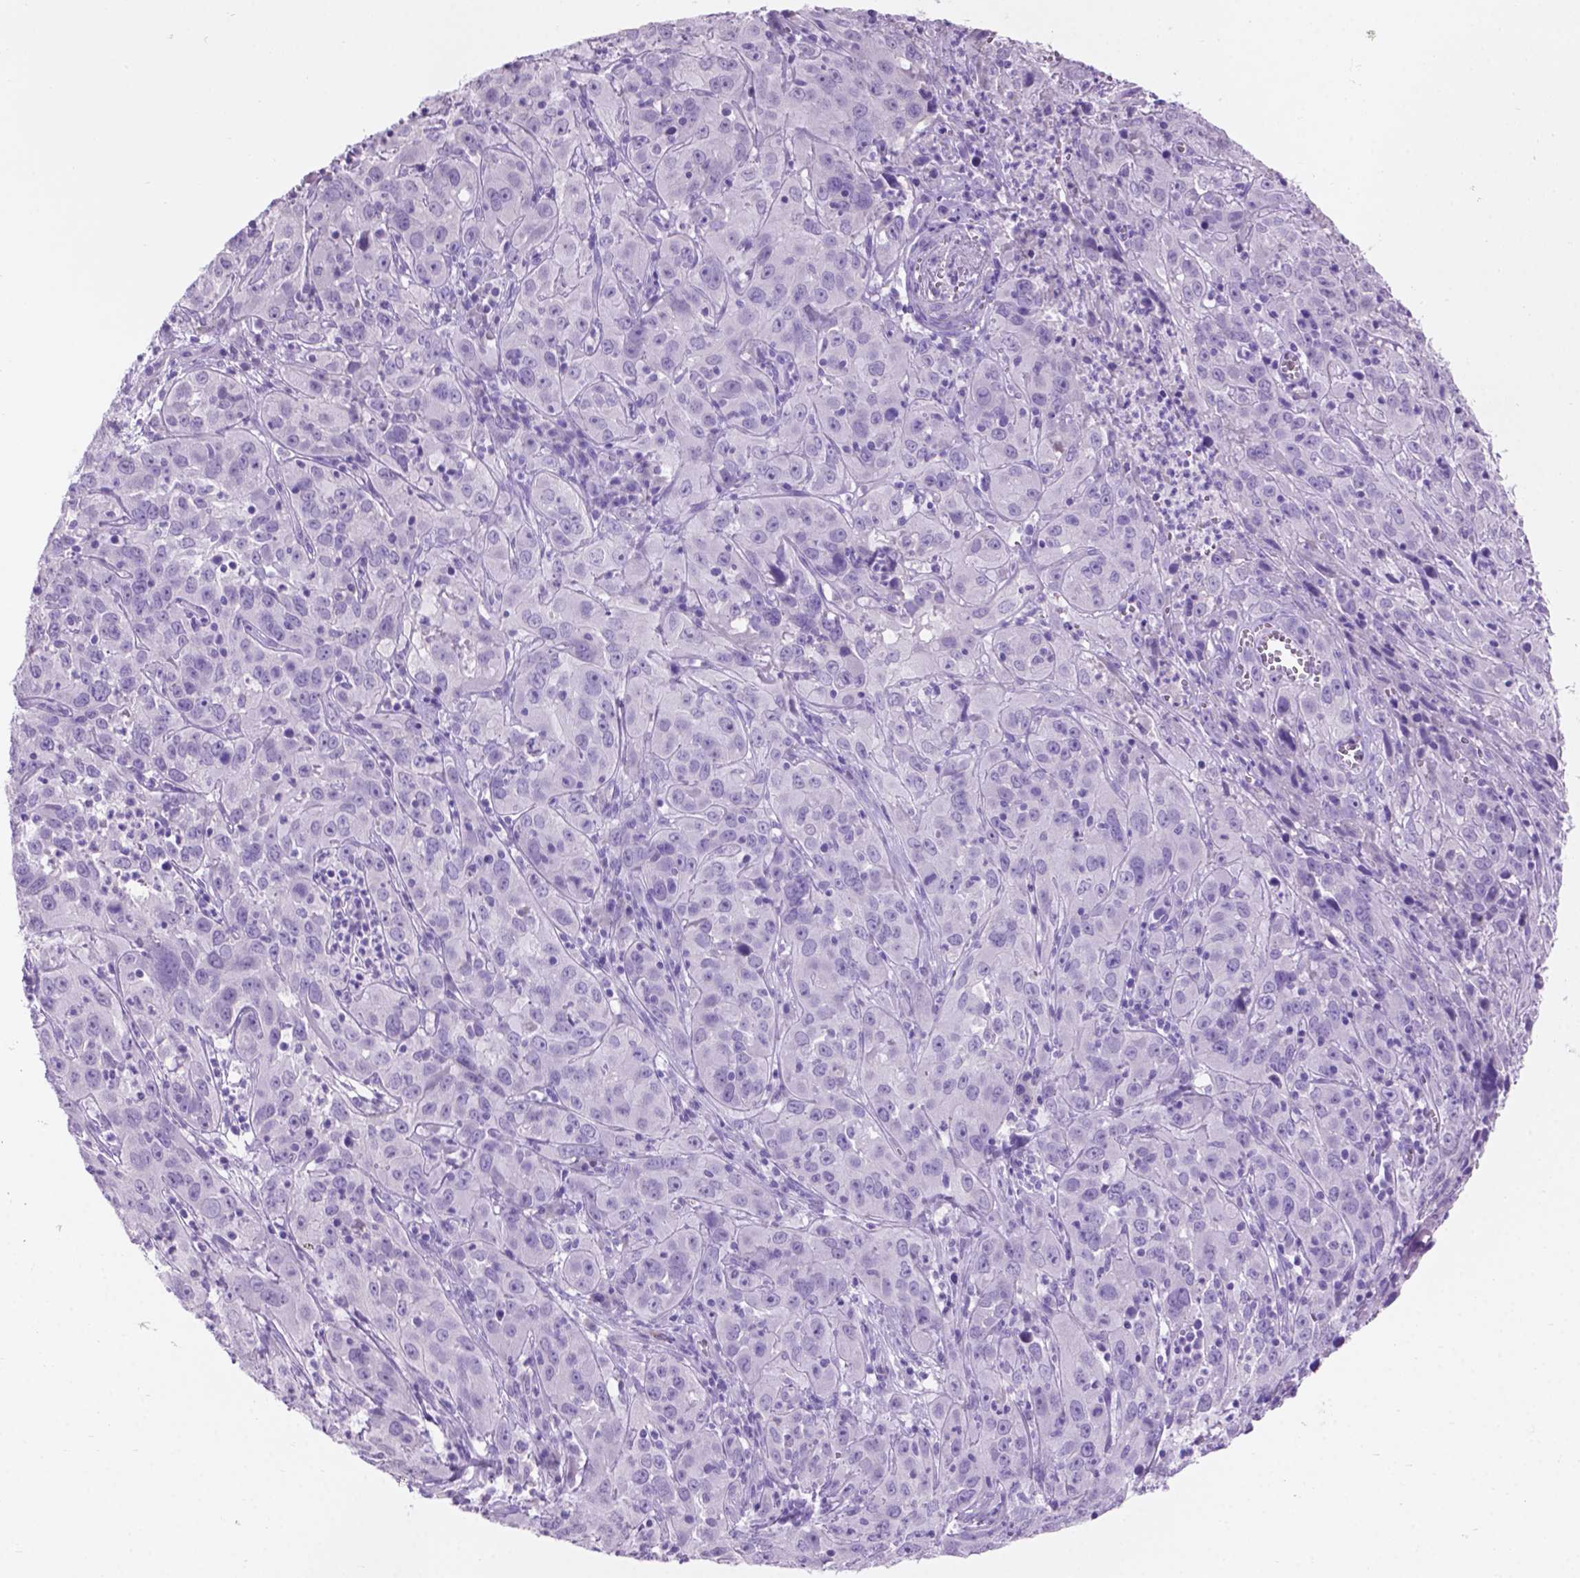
{"staining": {"intensity": "negative", "quantity": "none", "location": "none"}, "tissue": "cervical cancer", "cell_type": "Tumor cells", "image_type": "cancer", "snomed": [{"axis": "morphology", "description": "Squamous cell carcinoma, NOS"}, {"axis": "topography", "description": "Cervix"}], "caption": "The immunohistochemistry (IHC) histopathology image has no significant expression in tumor cells of cervical squamous cell carcinoma tissue.", "gene": "GRIN2B", "patient": {"sex": "female", "age": 32}}